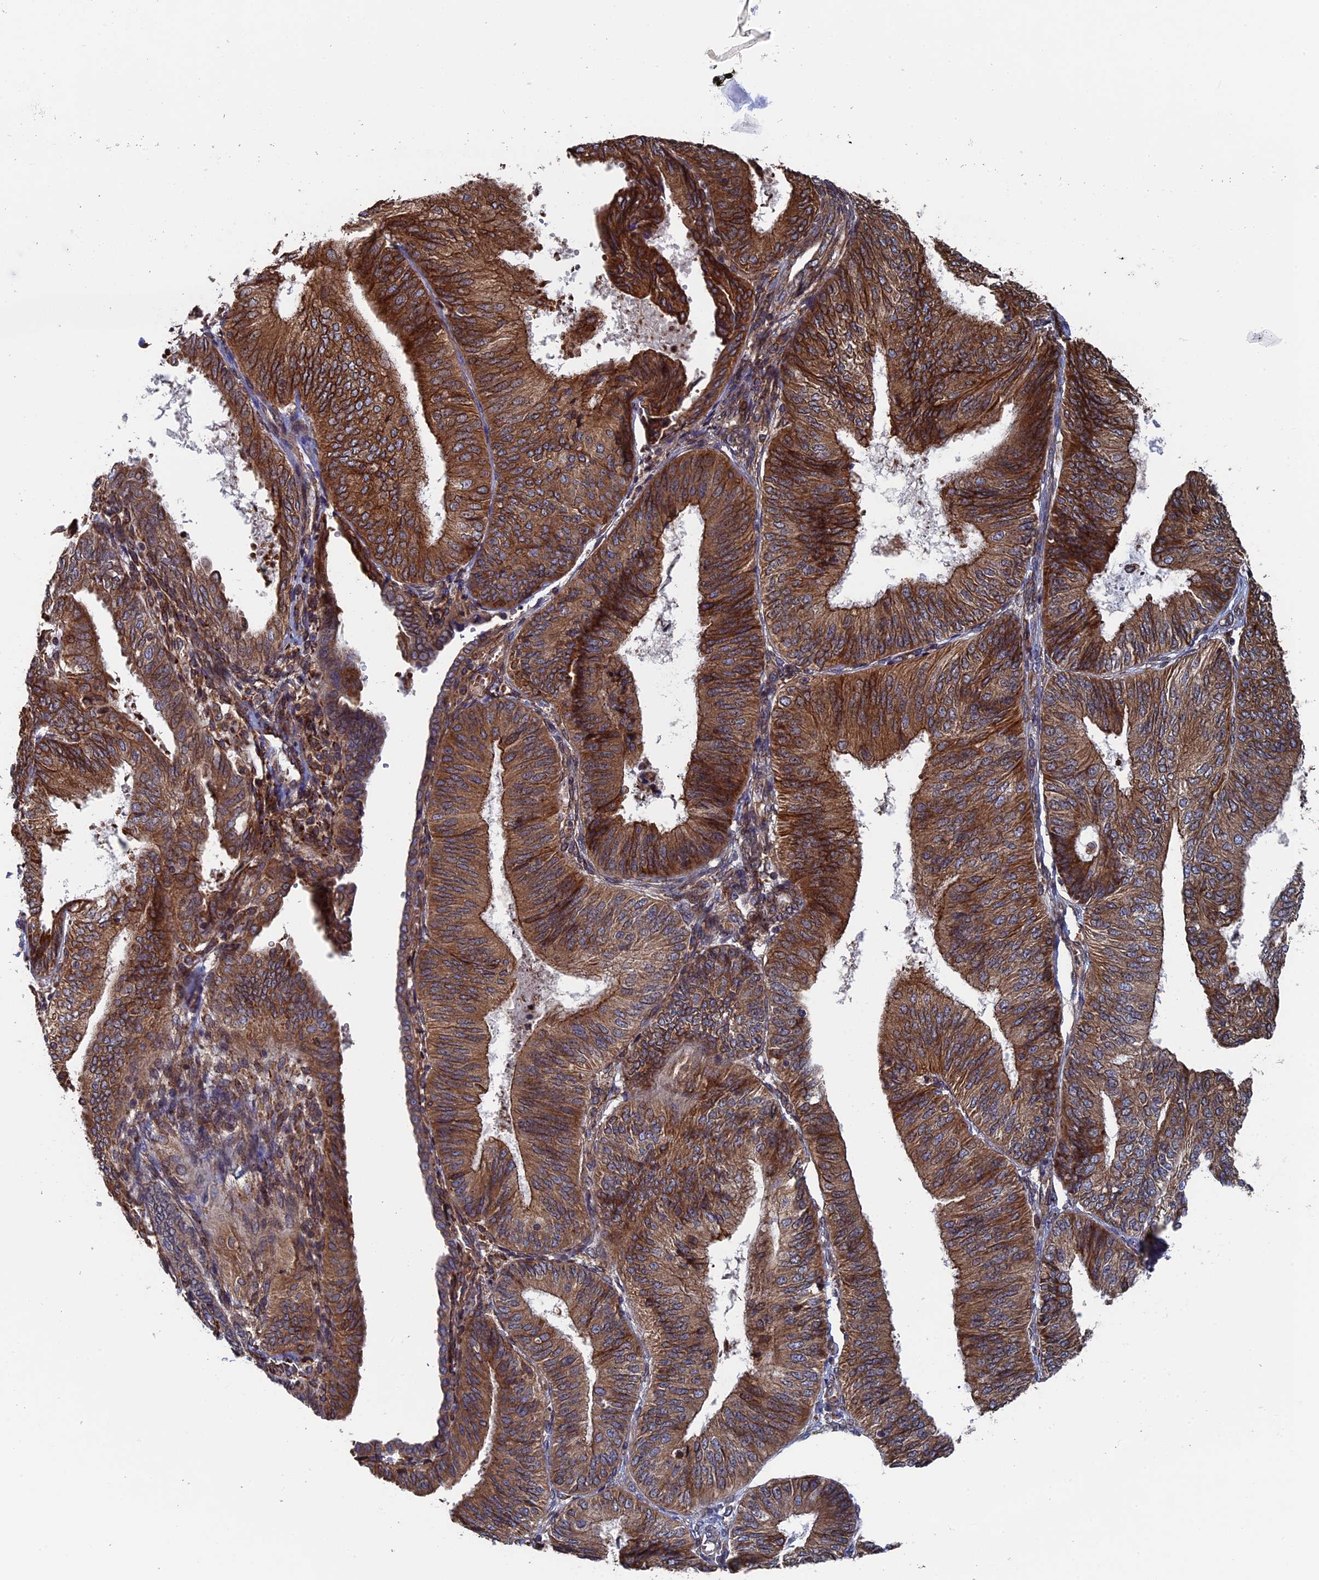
{"staining": {"intensity": "strong", "quantity": ">75%", "location": "cytoplasmic/membranous"}, "tissue": "endometrial cancer", "cell_type": "Tumor cells", "image_type": "cancer", "snomed": [{"axis": "morphology", "description": "Adenocarcinoma, NOS"}, {"axis": "topography", "description": "Endometrium"}], "caption": "A photomicrograph of adenocarcinoma (endometrial) stained for a protein reveals strong cytoplasmic/membranous brown staining in tumor cells. The staining was performed using DAB to visualize the protein expression in brown, while the nuclei were stained in blue with hematoxylin (Magnification: 20x).", "gene": "RPUSD1", "patient": {"sex": "female", "age": 58}}